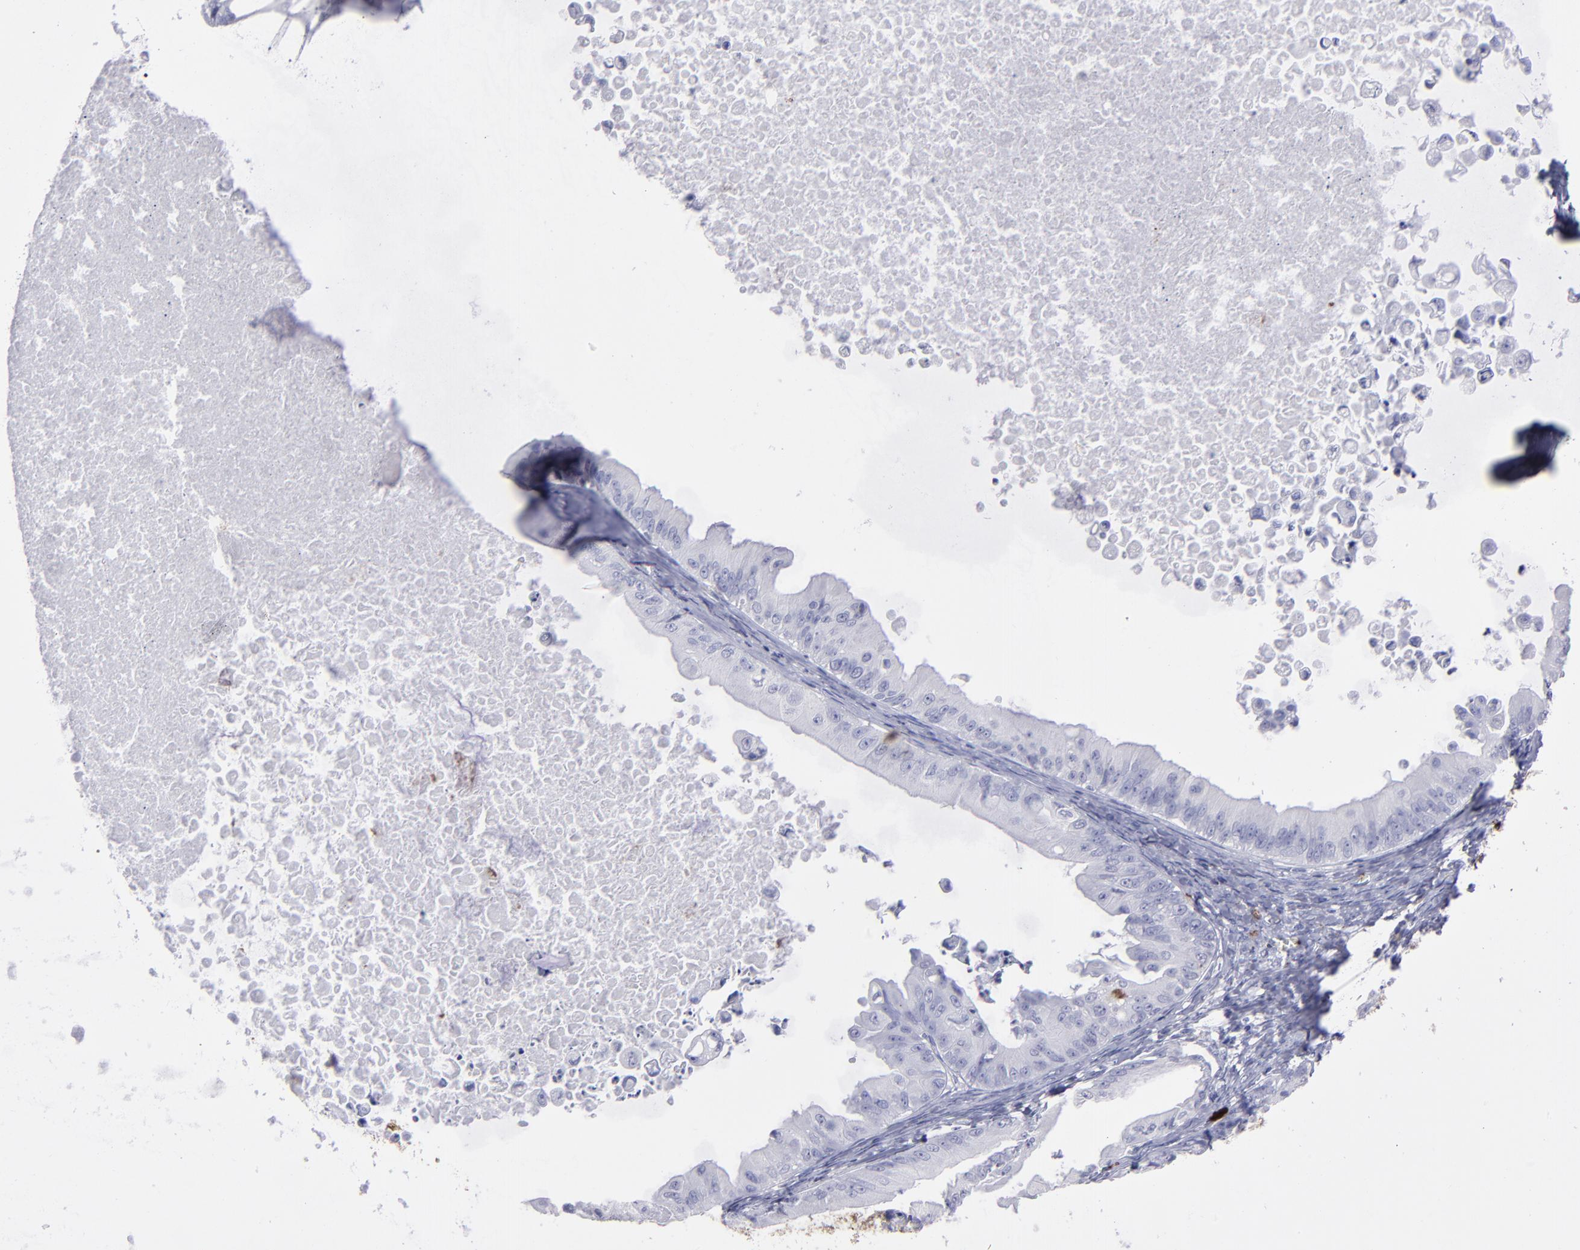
{"staining": {"intensity": "negative", "quantity": "none", "location": "none"}, "tissue": "ovarian cancer", "cell_type": "Tumor cells", "image_type": "cancer", "snomed": [{"axis": "morphology", "description": "Cystadenocarcinoma, mucinous, NOS"}, {"axis": "topography", "description": "Ovary"}], "caption": "This is an IHC photomicrograph of ovarian cancer. There is no positivity in tumor cells.", "gene": "CD36", "patient": {"sex": "female", "age": 37}}